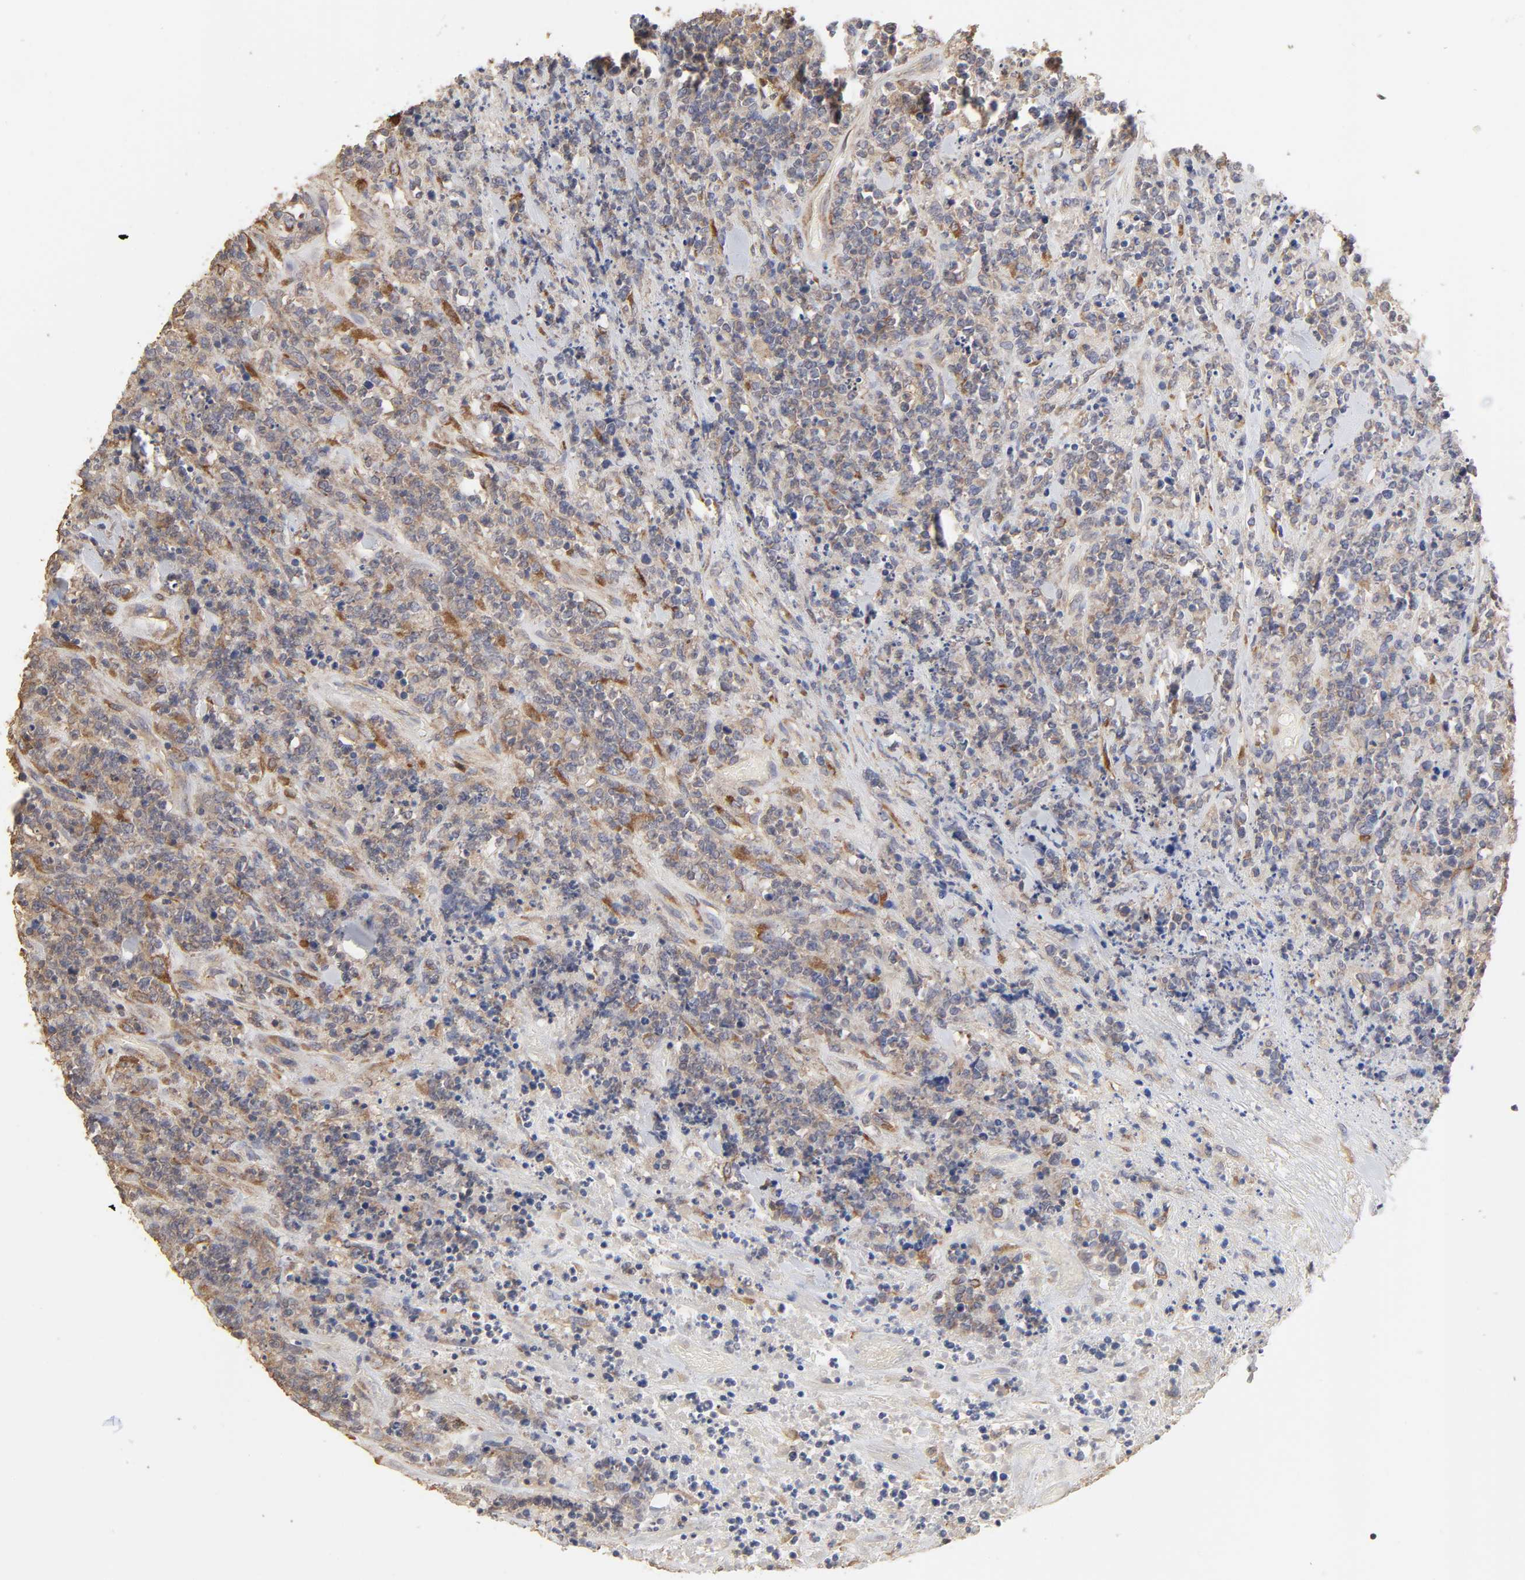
{"staining": {"intensity": "moderate", "quantity": ">75%", "location": "cytoplasmic/membranous"}, "tissue": "lymphoma", "cell_type": "Tumor cells", "image_type": "cancer", "snomed": [{"axis": "morphology", "description": "Malignant lymphoma, non-Hodgkin's type, High grade"}, {"axis": "topography", "description": "Soft tissue"}], "caption": "Tumor cells show medium levels of moderate cytoplasmic/membranous staining in approximately >75% of cells in high-grade malignant lymphoma, non-Hodgkin's type. Nuclei are stained in blue.", "gene": "EIF4G2", "patient": {"sex": "male", "age": 18}}